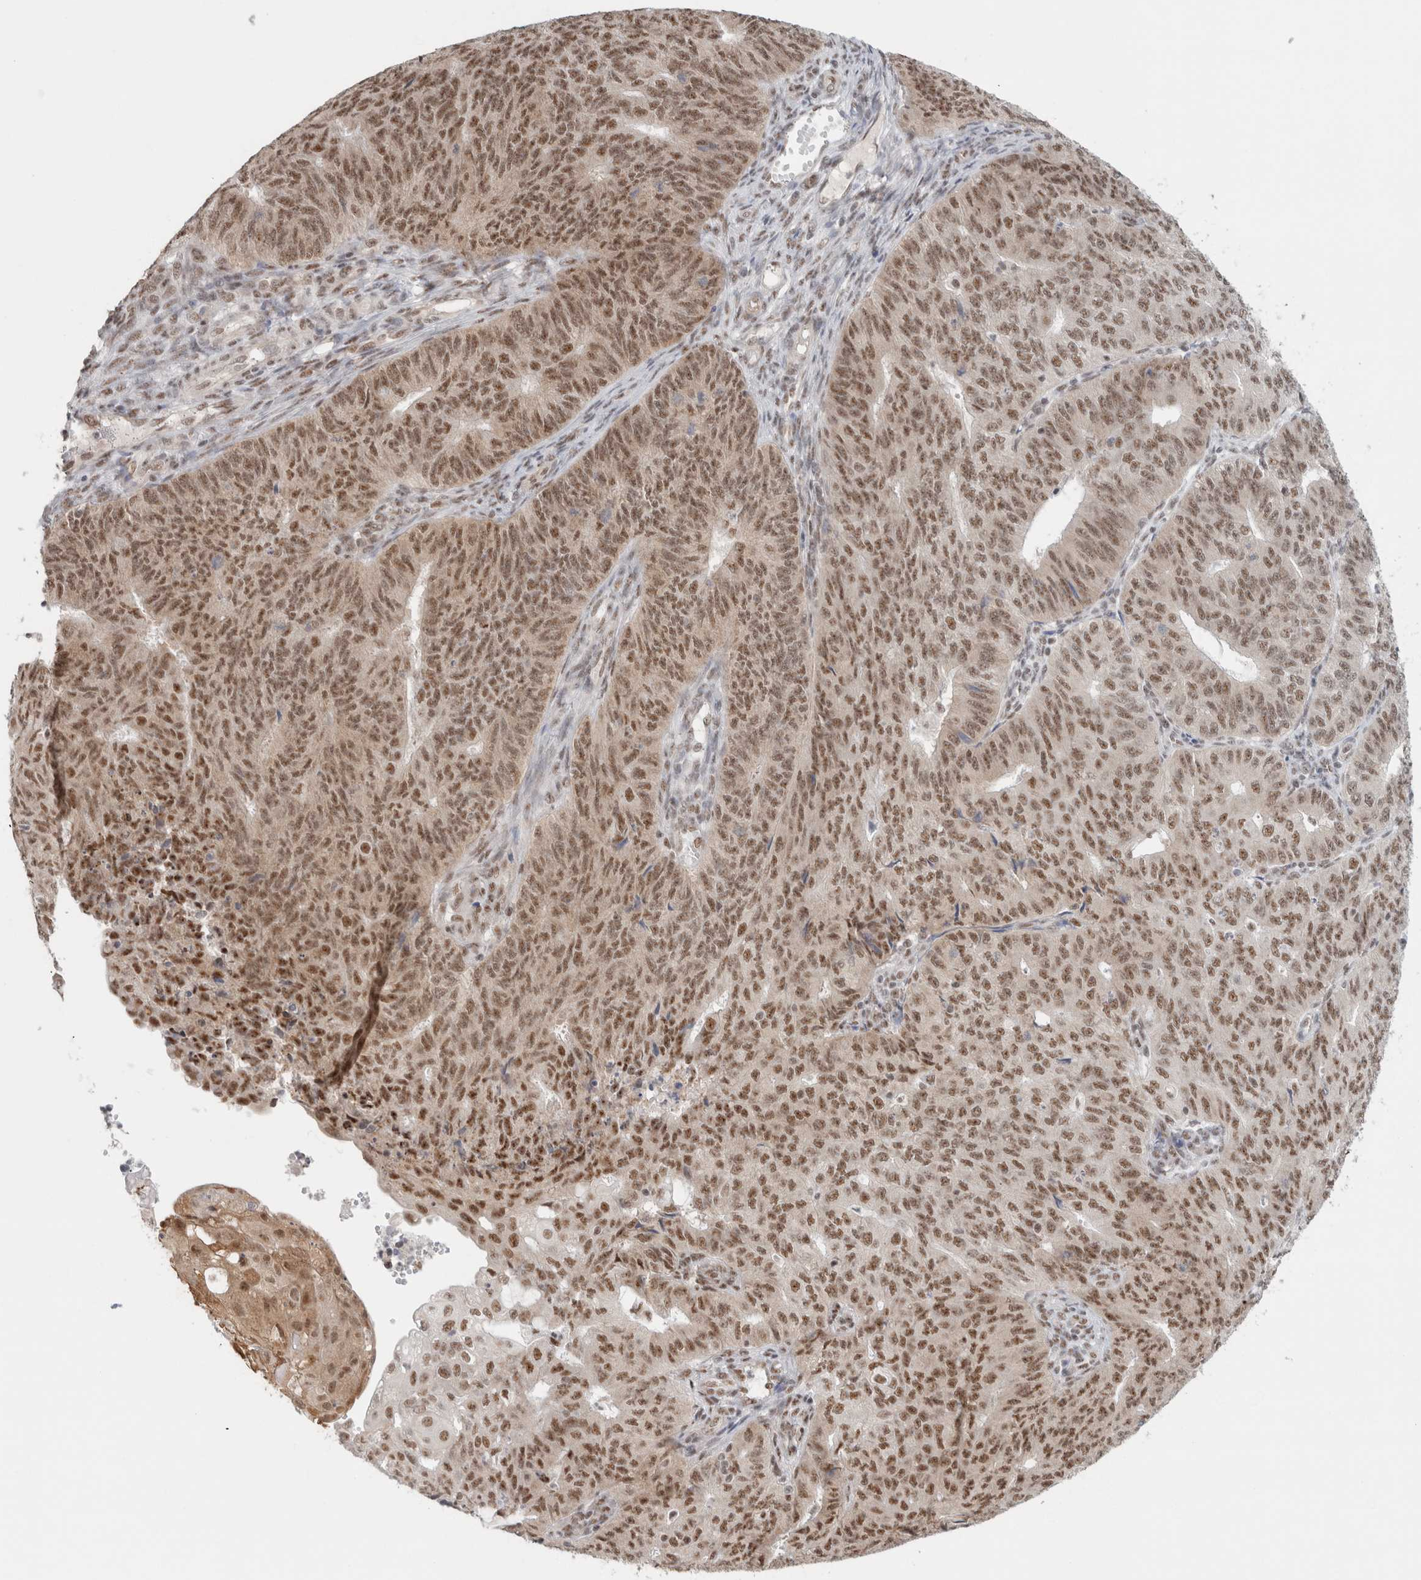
{"staining": {"intensity": "moderate", "quantity": ">75%", "location": "nuclear"}, "tissue": "endometrial cancer", "cell_type": "Tumor cells", "image_type": "cancer", "snomed": [{"axis": "morphology", "description": "Adenocarcinoma, NOS"}, {"axis": "topography", "description": "Endometrium"}], "caption": "IHC image of endometrial cancer (adenocarcinoma) stained for a protein (brown), which exhibits medium levels of moderate nuclear positivity in approximately >75% of tumor cells.", "gene": "TRMT12", "patient": {"sex": "female", "age": 32}}